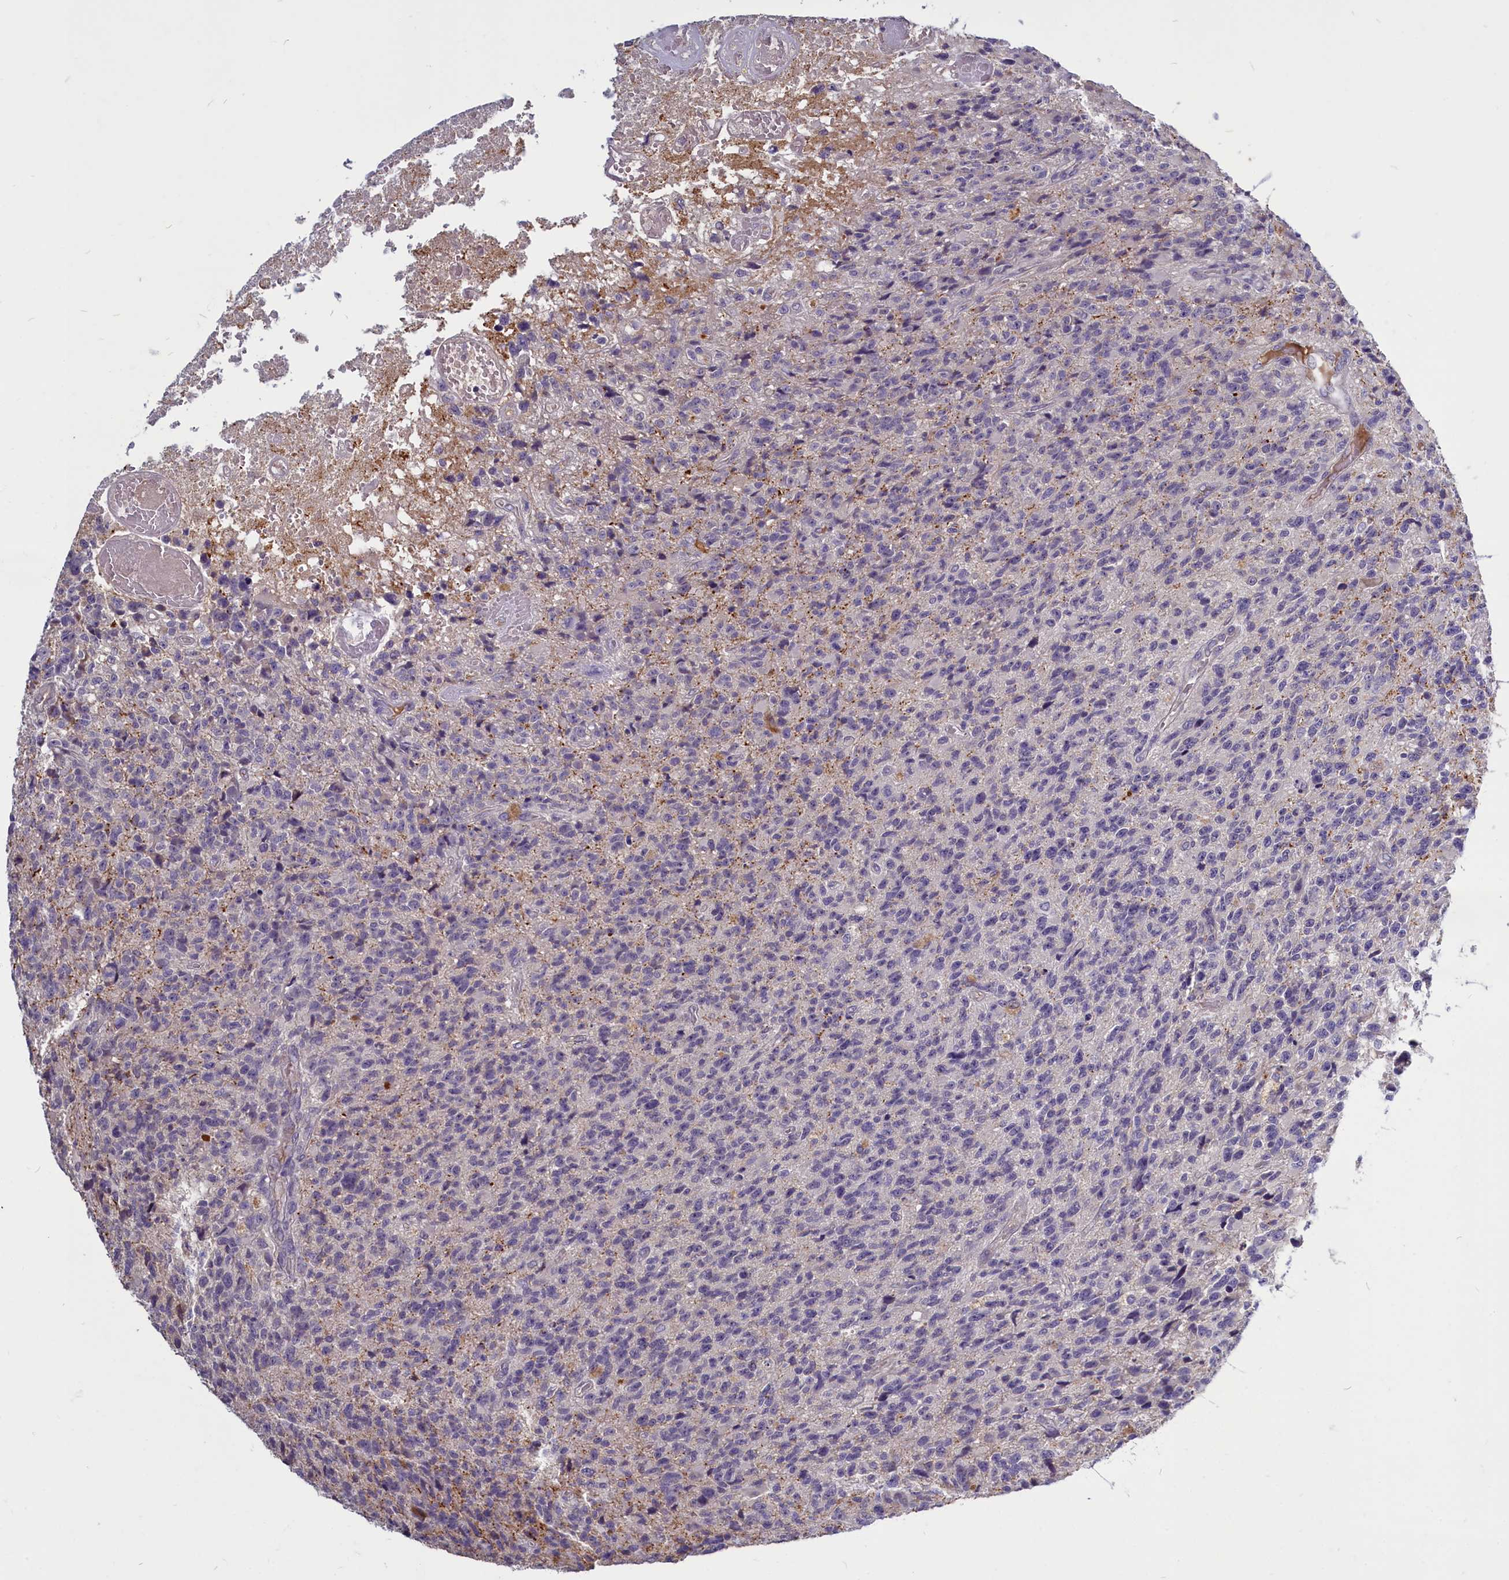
{"staining": {"intensity": "negative", "quantity": "none", "location": "none"}, "tissue": "glioma", "cell_type": "Tumor cells", "image_type": "cancer", "snomed": [{"axis": "morphology", "description": "Glioma, malignant, High grade"}, {"axis": "topography", "description": "Brain"}], "caption": "DAB (3,3'-diaminobenzidine) immunohistochemical staining of glioma displays no significant expression in tumor cells.", "gene": "SV2C", "patient": {"sex": "male", "age": 76}}